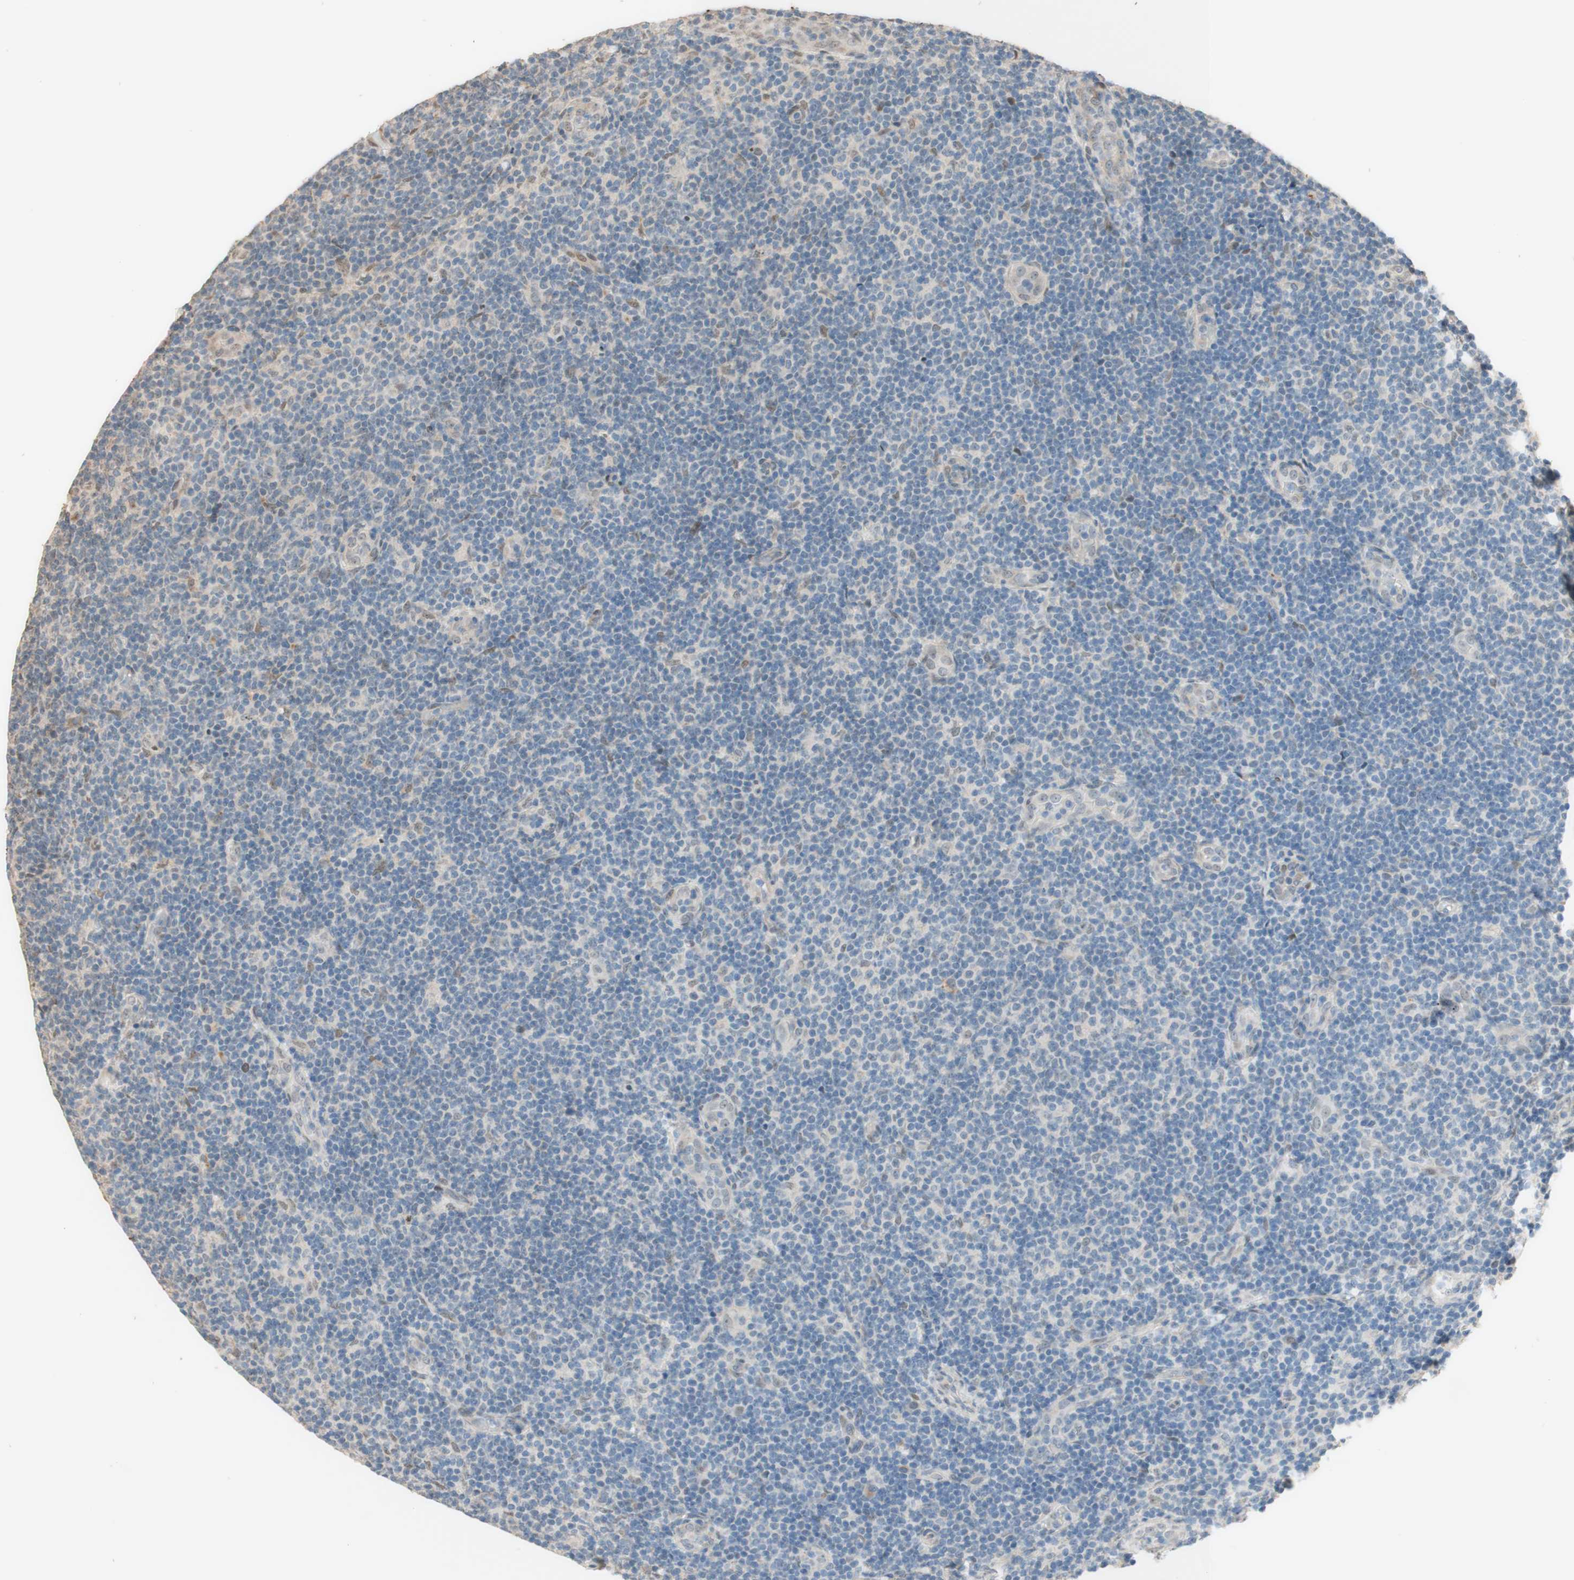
{"staining": {"intensity": "negative", "quantity": "none", "location": "none"}, "tissue": "lymphoma", "cell_type": "Tumor cells", "image_type": "cancer", "snomed": [{"axis": "morphology", "description": "Malignant lymphoma, non-Hodgkin's type, Low grade"}, {"axis": "topography", "description": "Lymph node"}], "caption": "Immunohistochemical staining of lymphoma shows no significant staining in tumor cells.", "gene": "CCNC", "patient": {"sex": "male", "age": 83}}